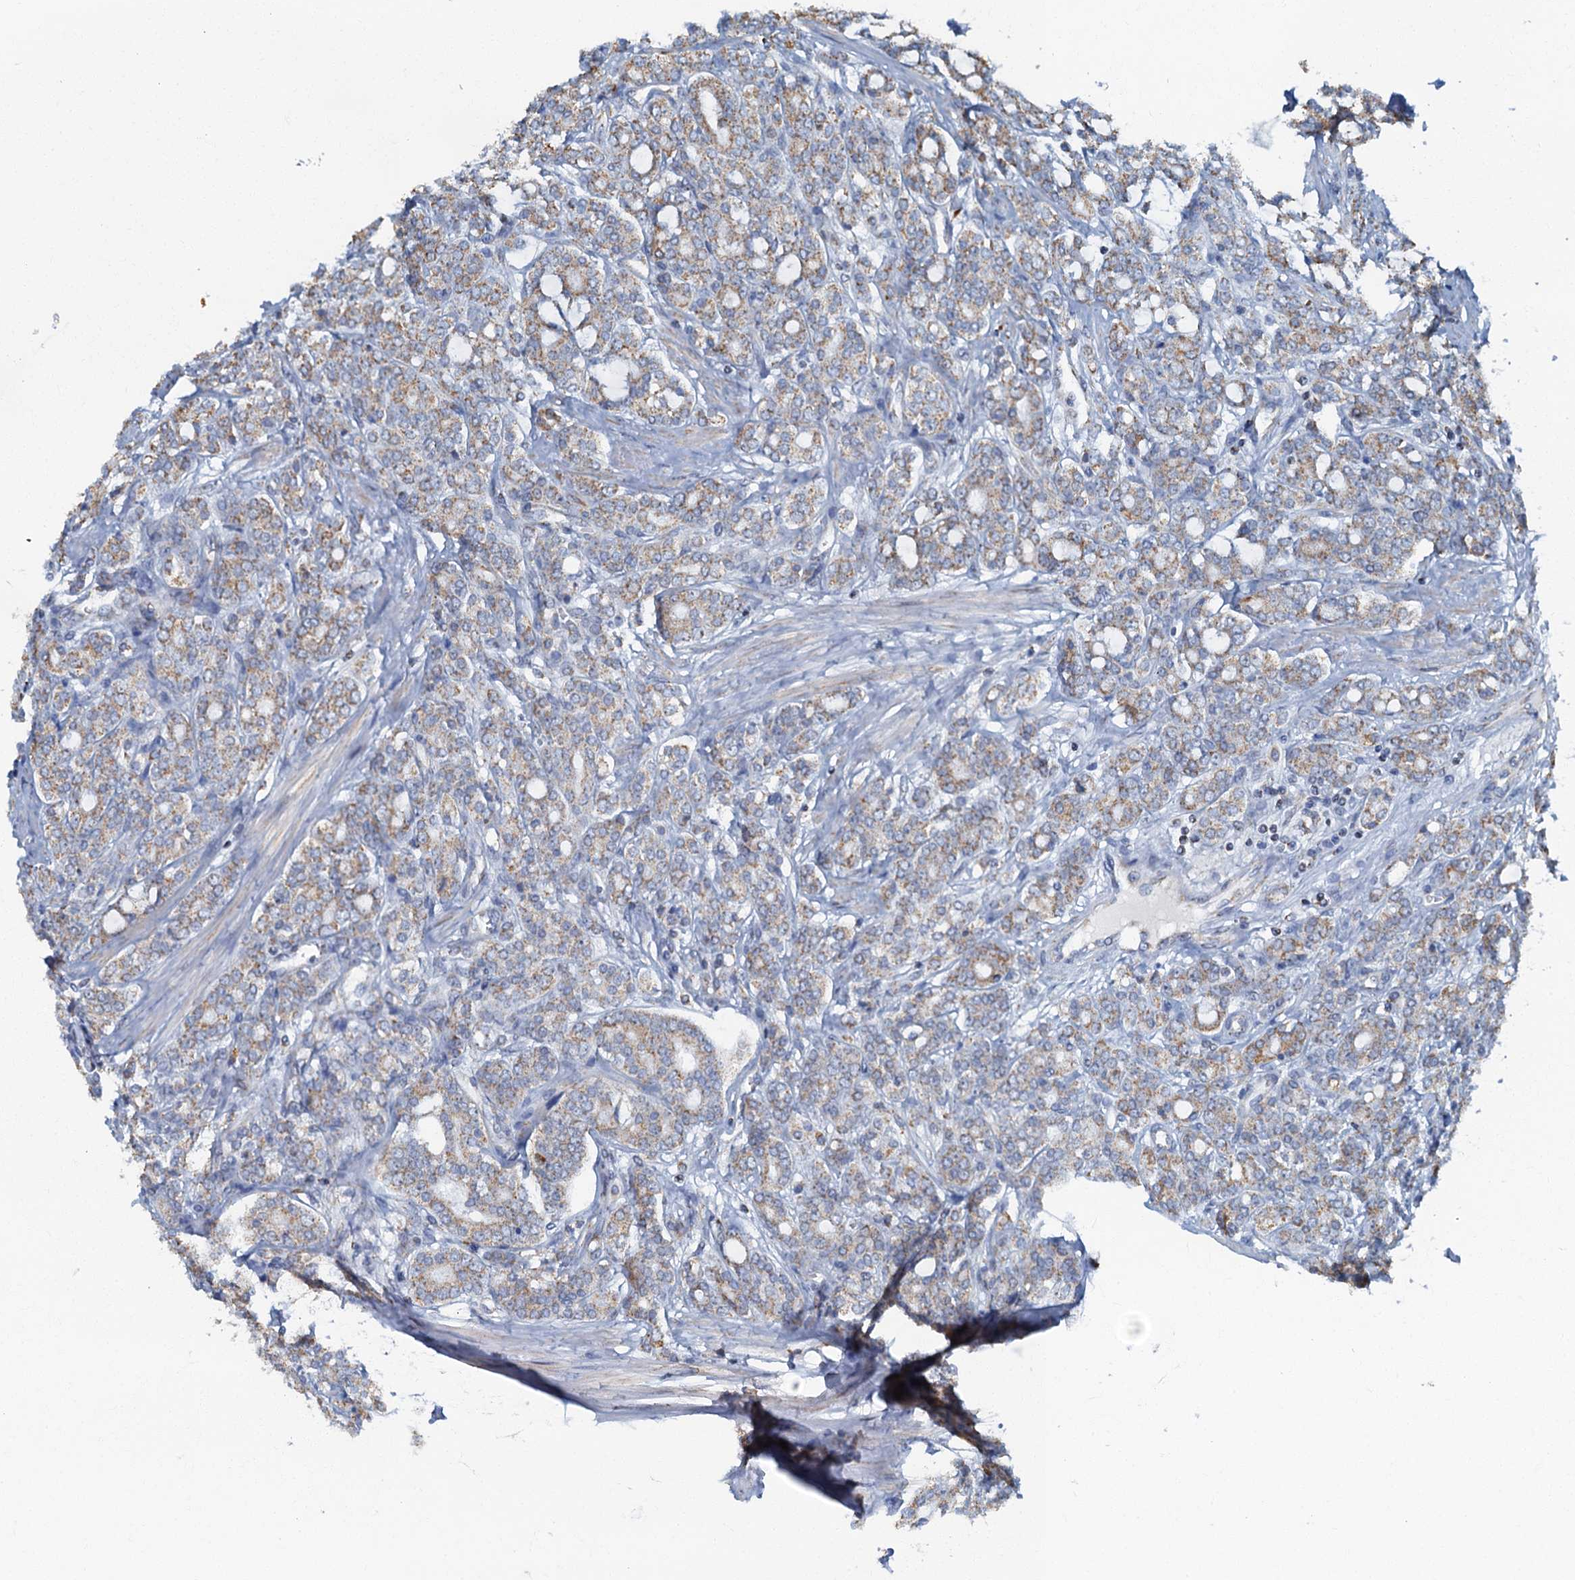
{"staining": {"intensity": "weak", "quantity": ">75%", "location": "cytoplasmic/membranous"}, "tissue": "prostate cancer", "cell_type": "Tumor cells", "image_type": "cancer", "snomed": [{"axis": "morphology", "description": "Adenocarcinoma, High grade"}, {"axis": "topography", "description": "Prostate"}], "caption": "DAB immunohistochemical staining of prostate cancer (adenocarcinoma (high-grade)) reveals weak cytoplasmic/membranous protein positivity in about >75% of tumor cells.", "gene": "RAD9B", "patient": {"sex": "male", "age": 62}}